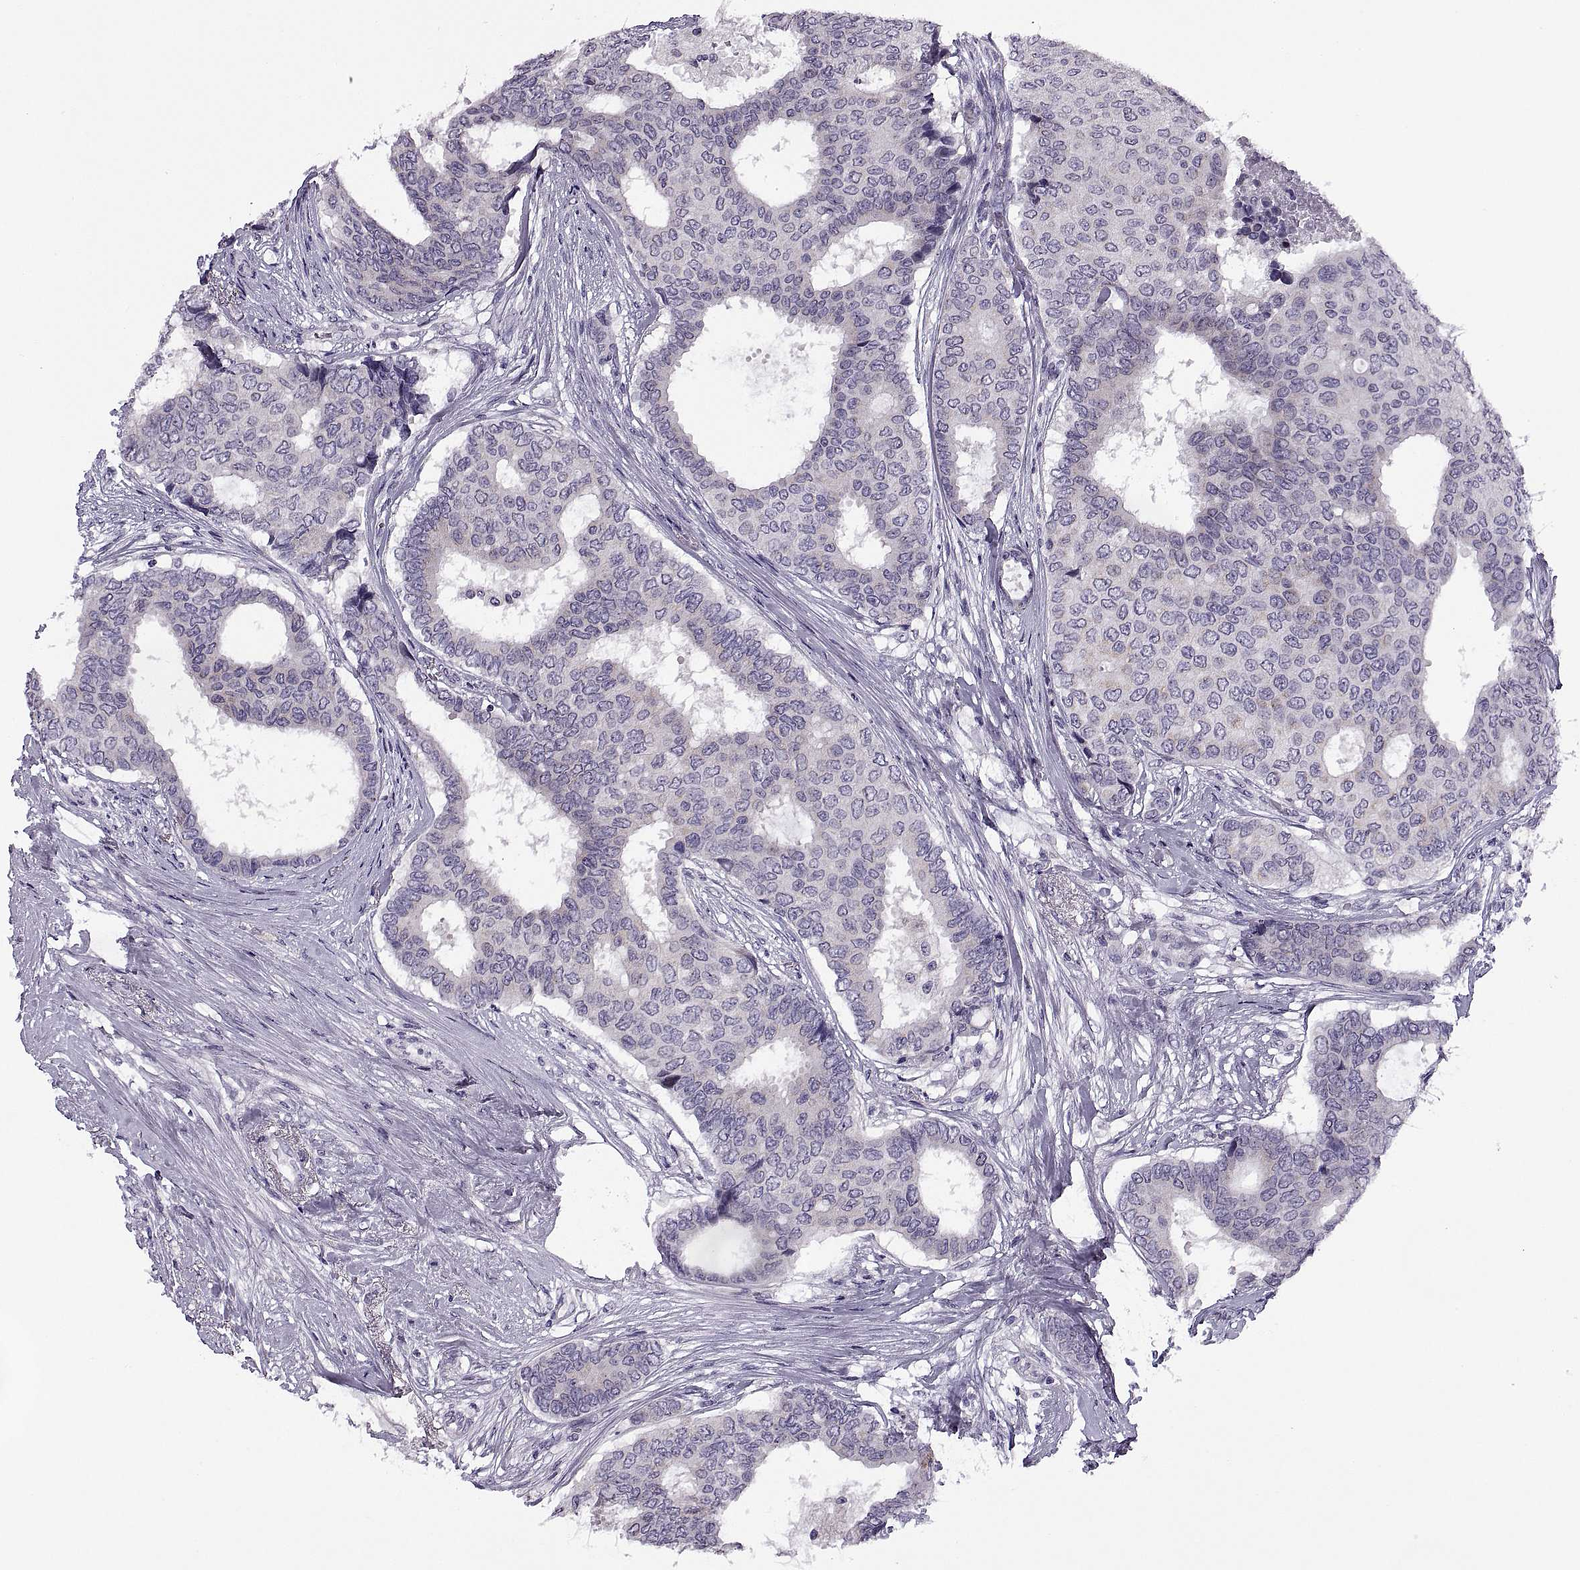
{"staining": {"intensity": "negative", "quantity": "none", "location": "none"}, "tissue": "breast cancer", "cell_type": "Tumor cells", "image_type": "cancer", "snomed": [{"axis": "morphology", "description": "Duct carcinoma"}, {"axis": "topography", "description": "Breast"}], "caption": "Immunohistochemistry (IHC) micrograph of human breast cancer (infiltrating ductal carcinoma) stained for a protein (brown), which exhibits no expression in tumor cells. (DAB IHC, high magnification).", "gene": "MAGEB1", "patient": {"sex": "female", "age": 75}}